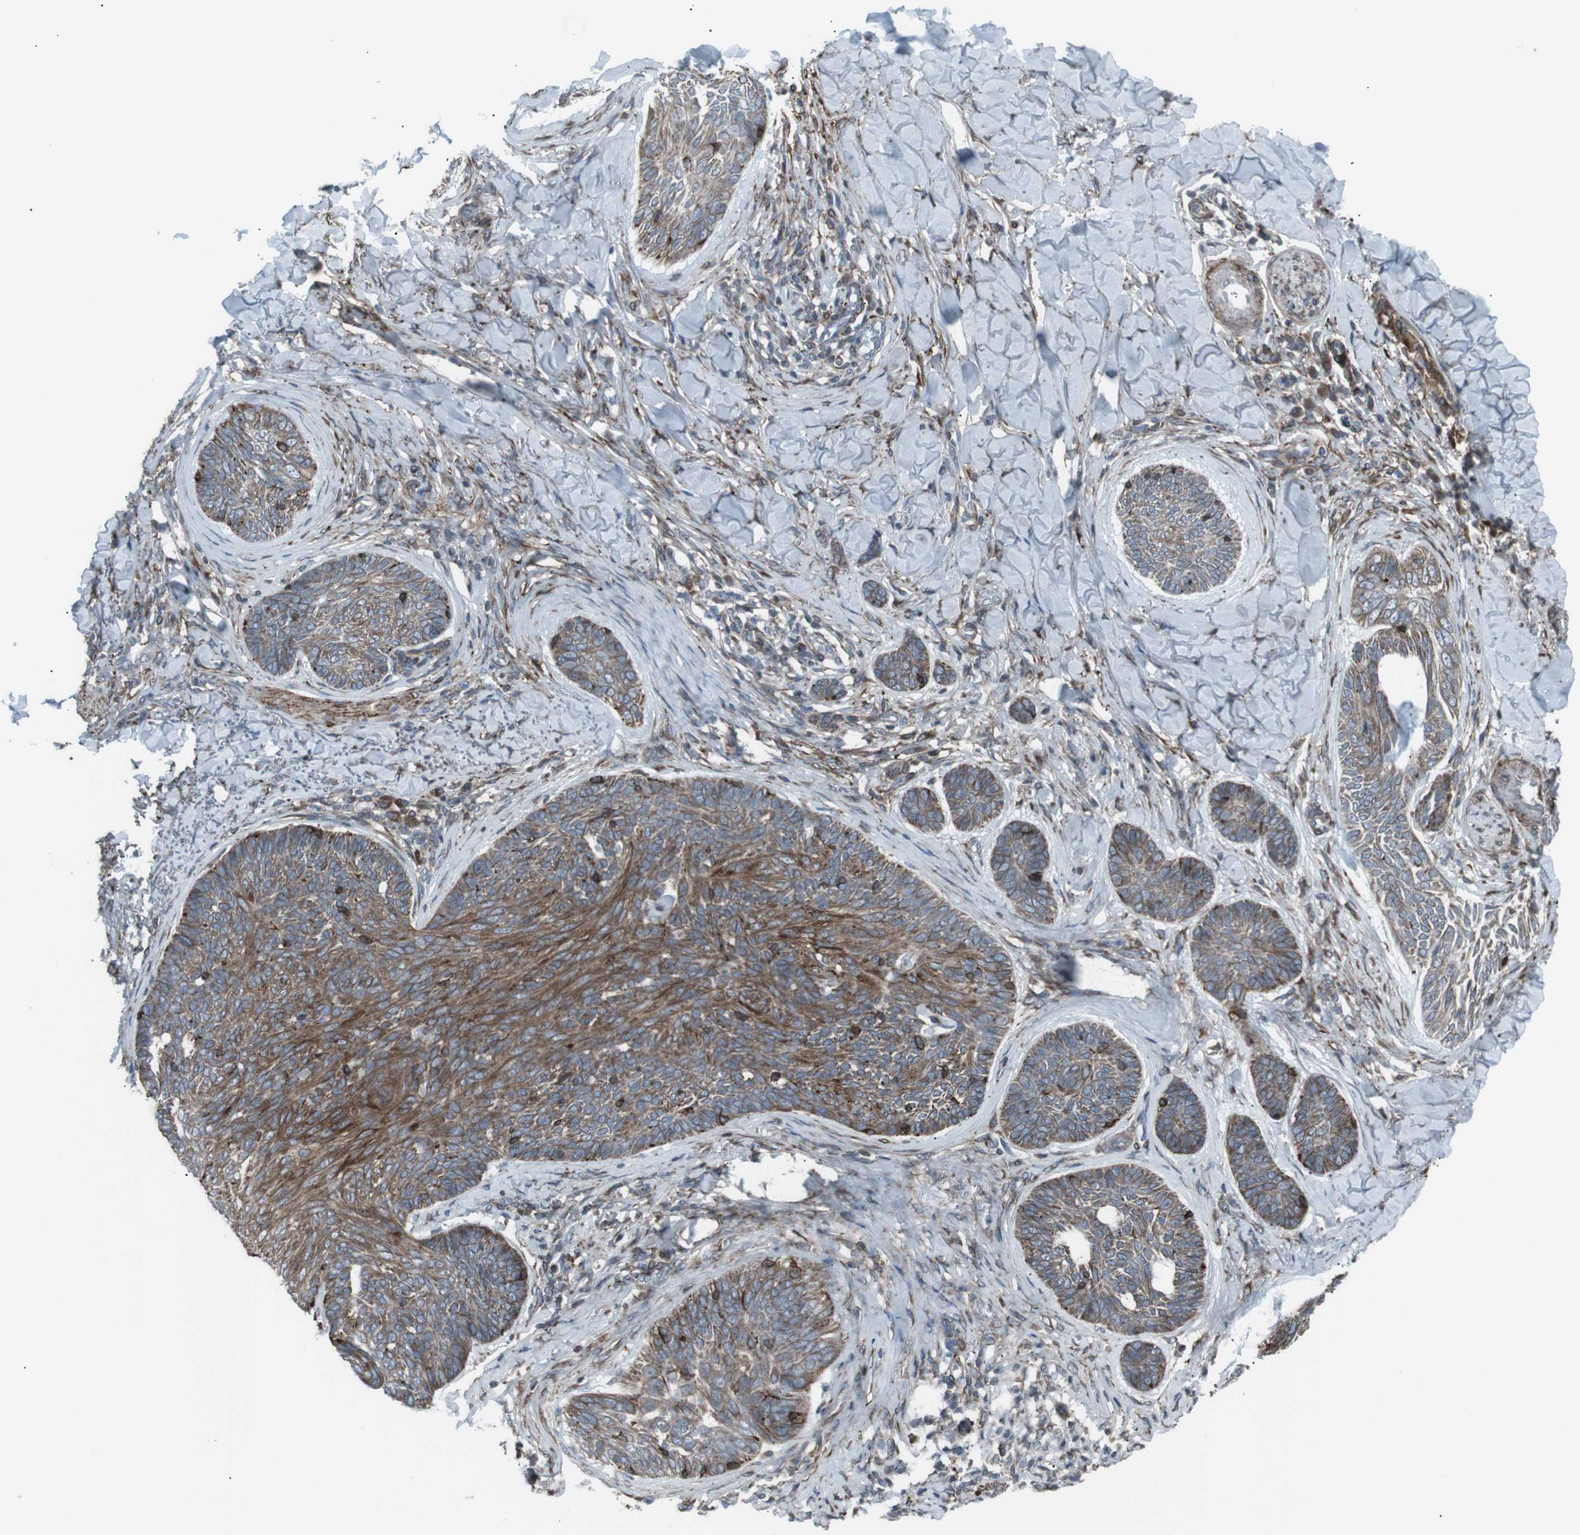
{"staining": {"intensity": "moderate", "quantity": "25%-75%", "location": "cytoplasmic/membranous"}, "tissue": "skin cancer", "cell_type": "Tumor cells", "image_type": "cancer", "snomed": [{"axis": "morphology", "description": "Basal cell carcinoma"}, {"axis": "topography", "description": "Skin"}], "caption": "Protein staining by IHC reveals moderate cytoplasmic/membranous staining in about 25%-75% of tumor cells in skin cancer (basal cell carcinoma).", "gene": "LNPK", "patient": {"sex": "male", "age": 43}}